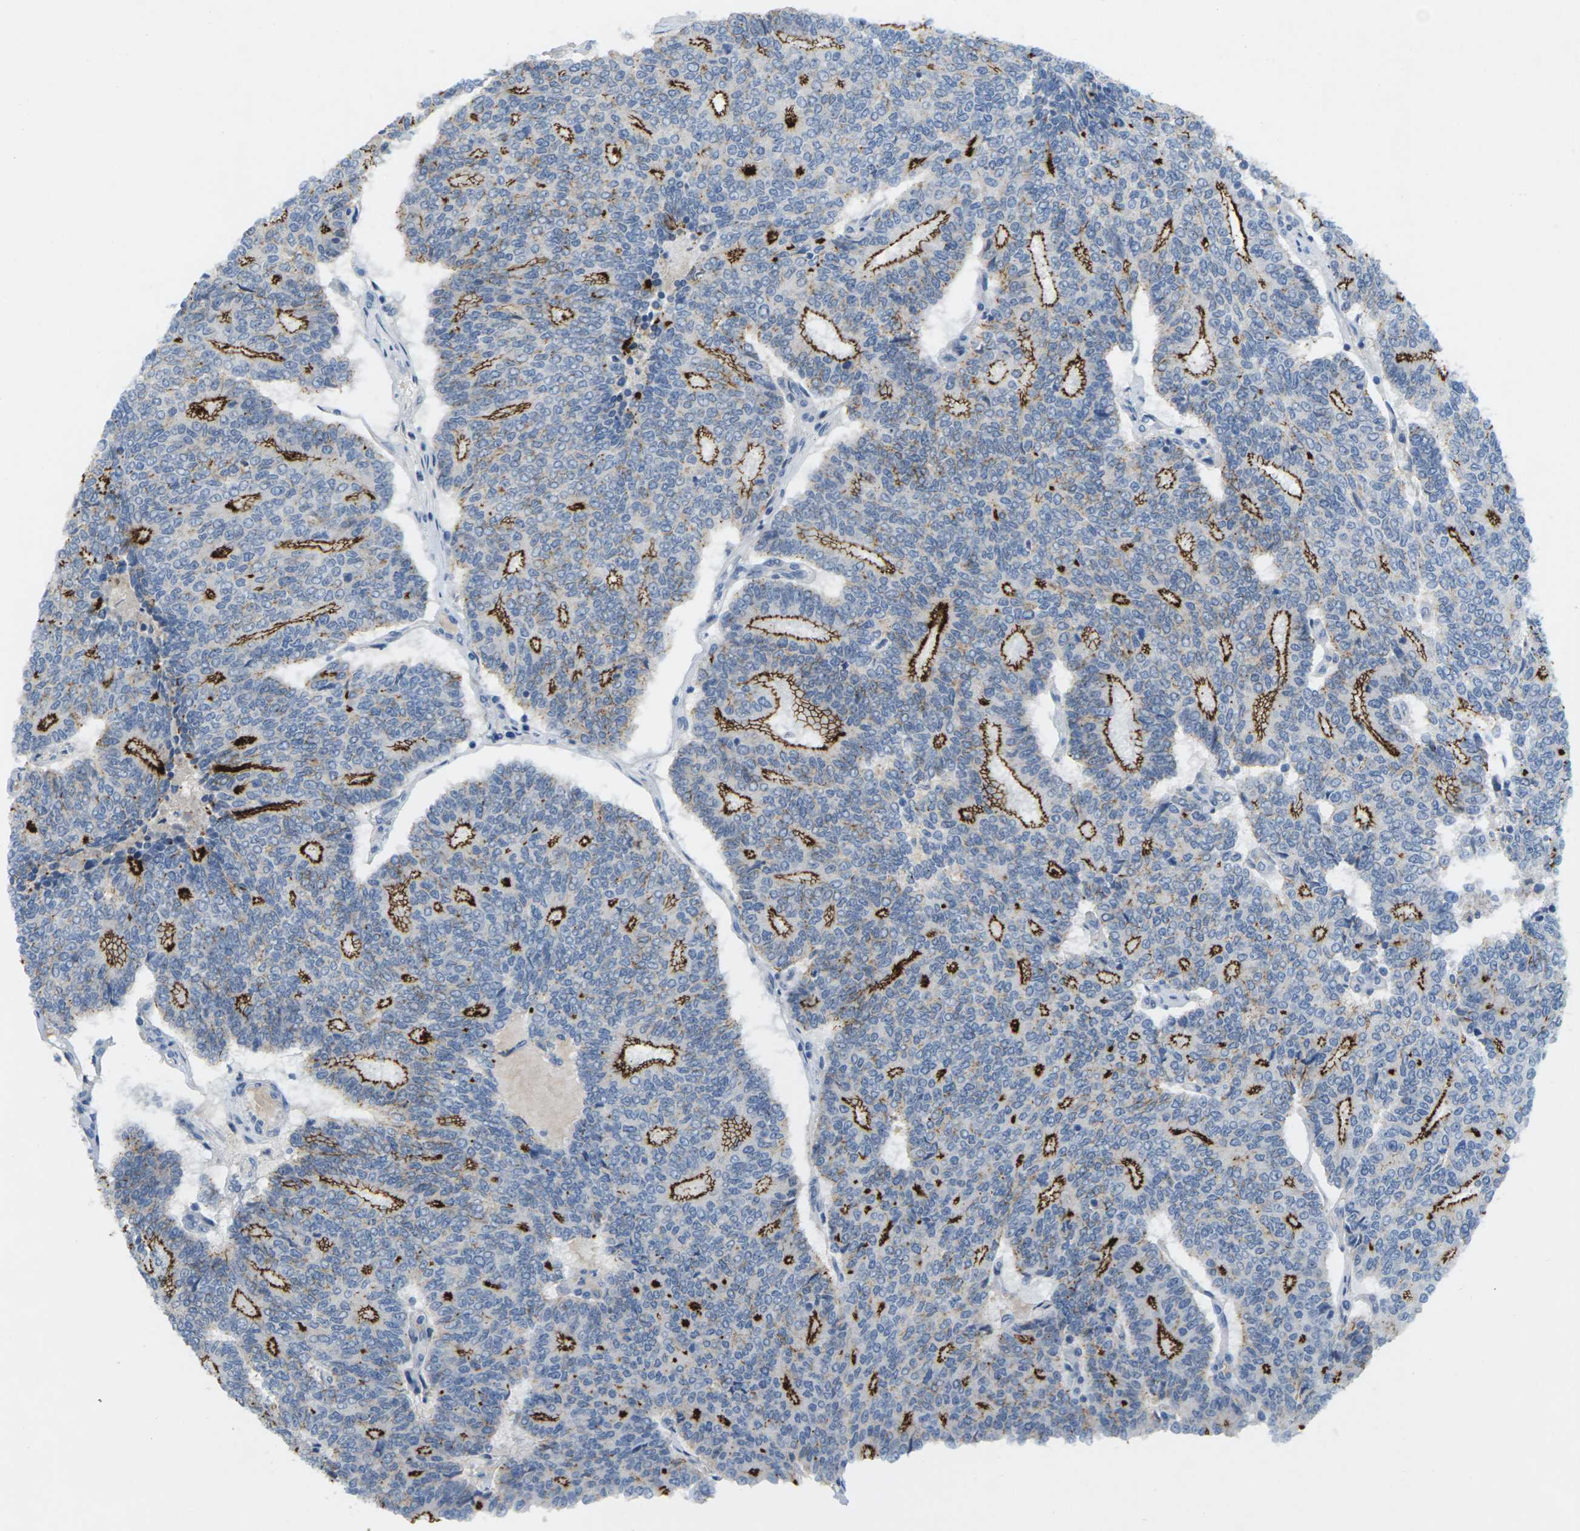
{"staining": {"intensity": "strong", "quantity": "25%-75%", "location": "cytoplasmic/membranous"}, "tissue": "prostate cancer", "cell_type": "Tumor cells", "image_type": "cancer", "snomed": [{"axis": "morphology", "description": "Normal tissue, NOS"}, {"axis": "morphology", "description": "Adenocarcinoma, High grade"}, {"axis": "topography", "description": "Prostate"}, {"axis": "topography", "description": "Seminal veicle"}], "caption": "High-magnification brightfield microscopy of prostate cancer stained with DAB (3,3'-diaminobenzidine) (brown) and counterstained with hematoxylin (blue). tumor cells exhibit strong cytoplasmic/membranous expression is identified in approximately25%-75% of cells.", "gene": "CLDN3", "patient": {"sex": "male", "age": 55}}